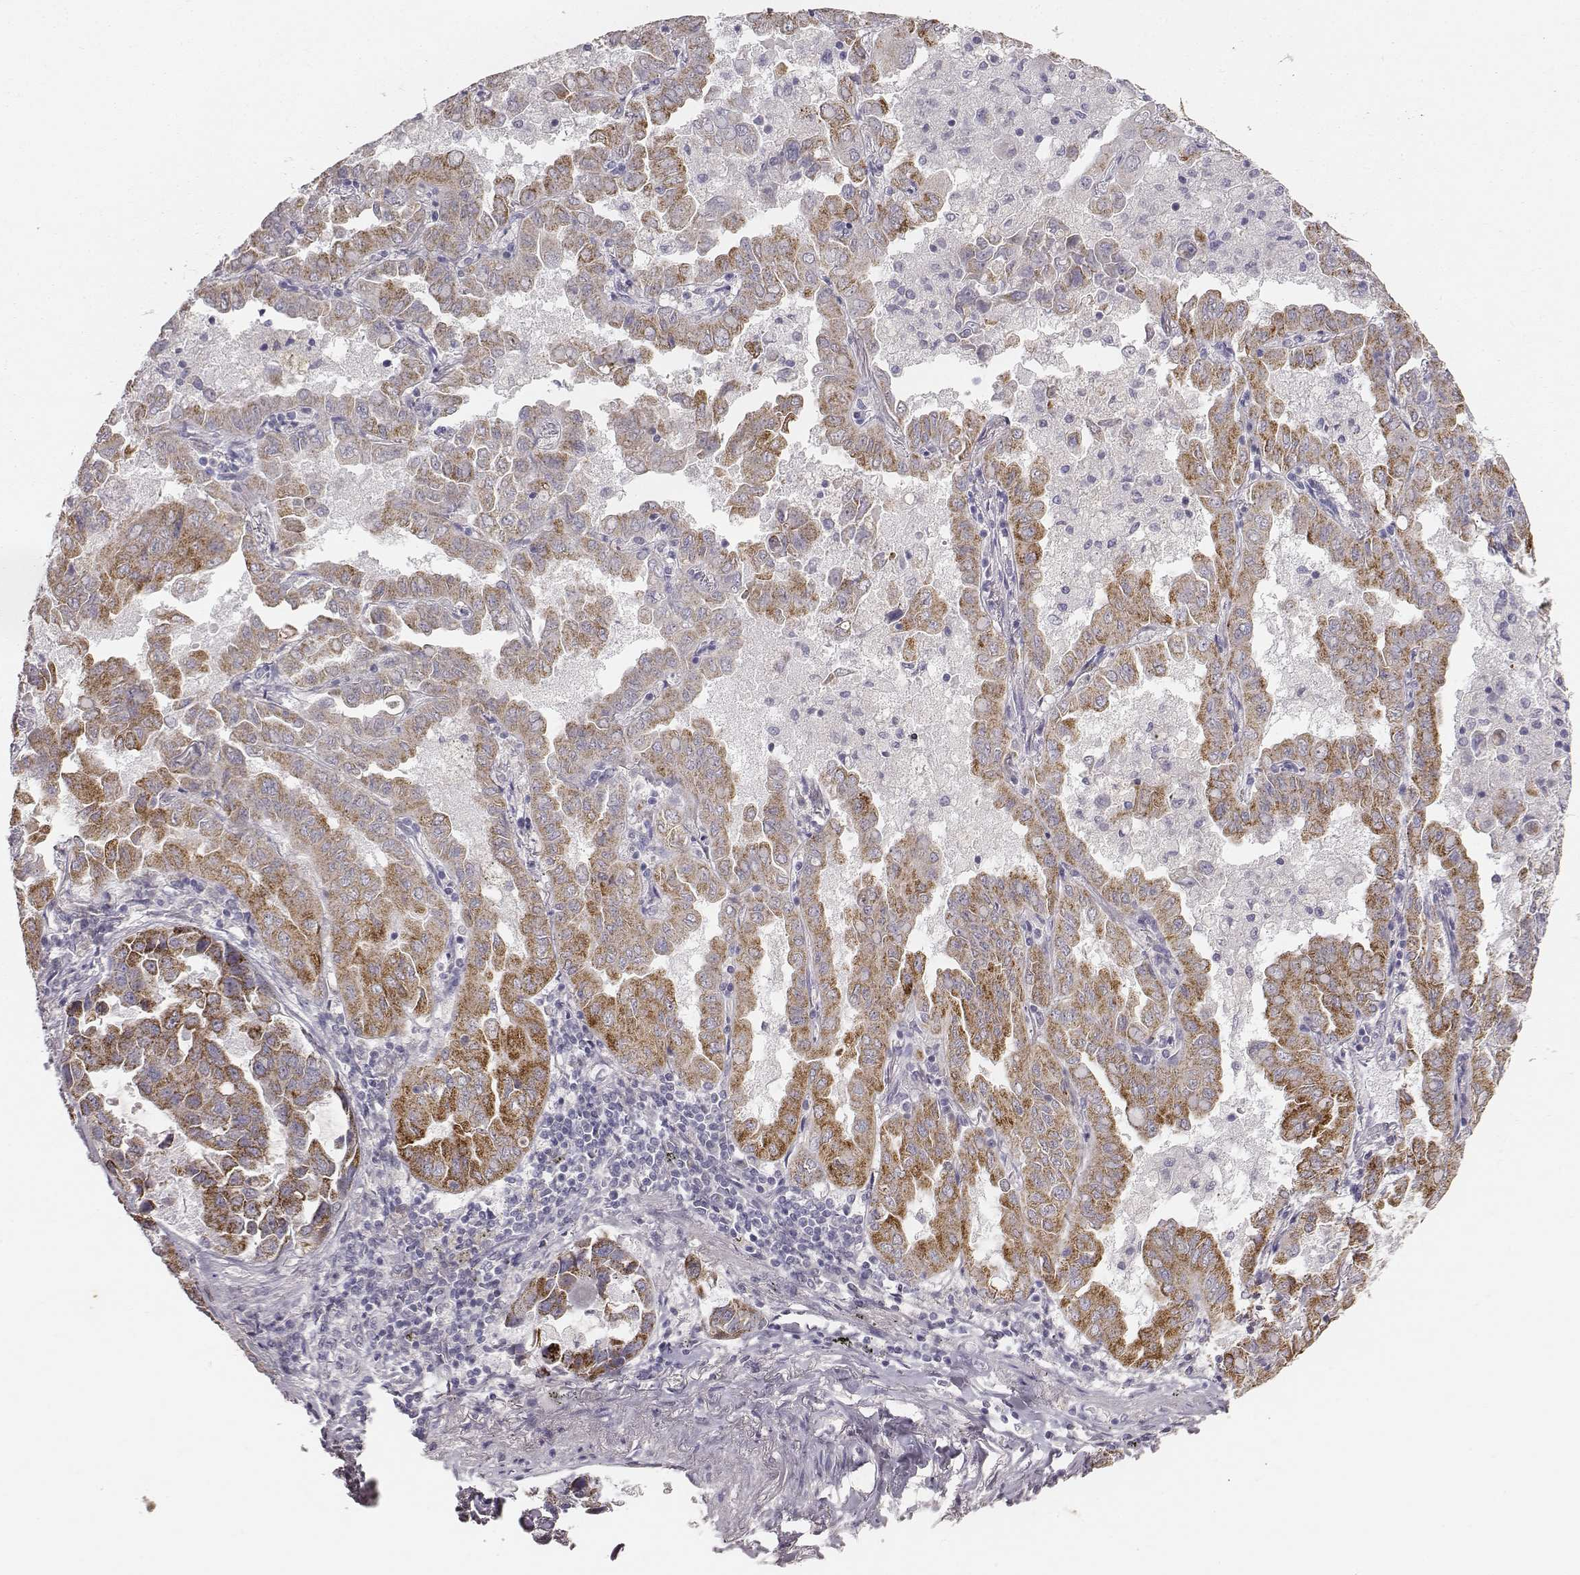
{"staining": {"intensity": "strong", "quantity": ">75%", "location": "cytoplasmic/membranous"}, "tissue": "lung cancer", "cell_type": "Tumor cells", "image_type": "cancer", "snomed": [{"axis": "morphology", "description": "Adenocarcinoma, NOS"}, {"axis": "topography", "description": "Lung"}], "caption": "Lung cancer was stained to show a protein in brown. There is high levels of strong cytoplasmic/membranous expression in approximately >75% of tumor cells.", "gene": "ABCD3", "patient": {"sex": "male", "age": 64}}